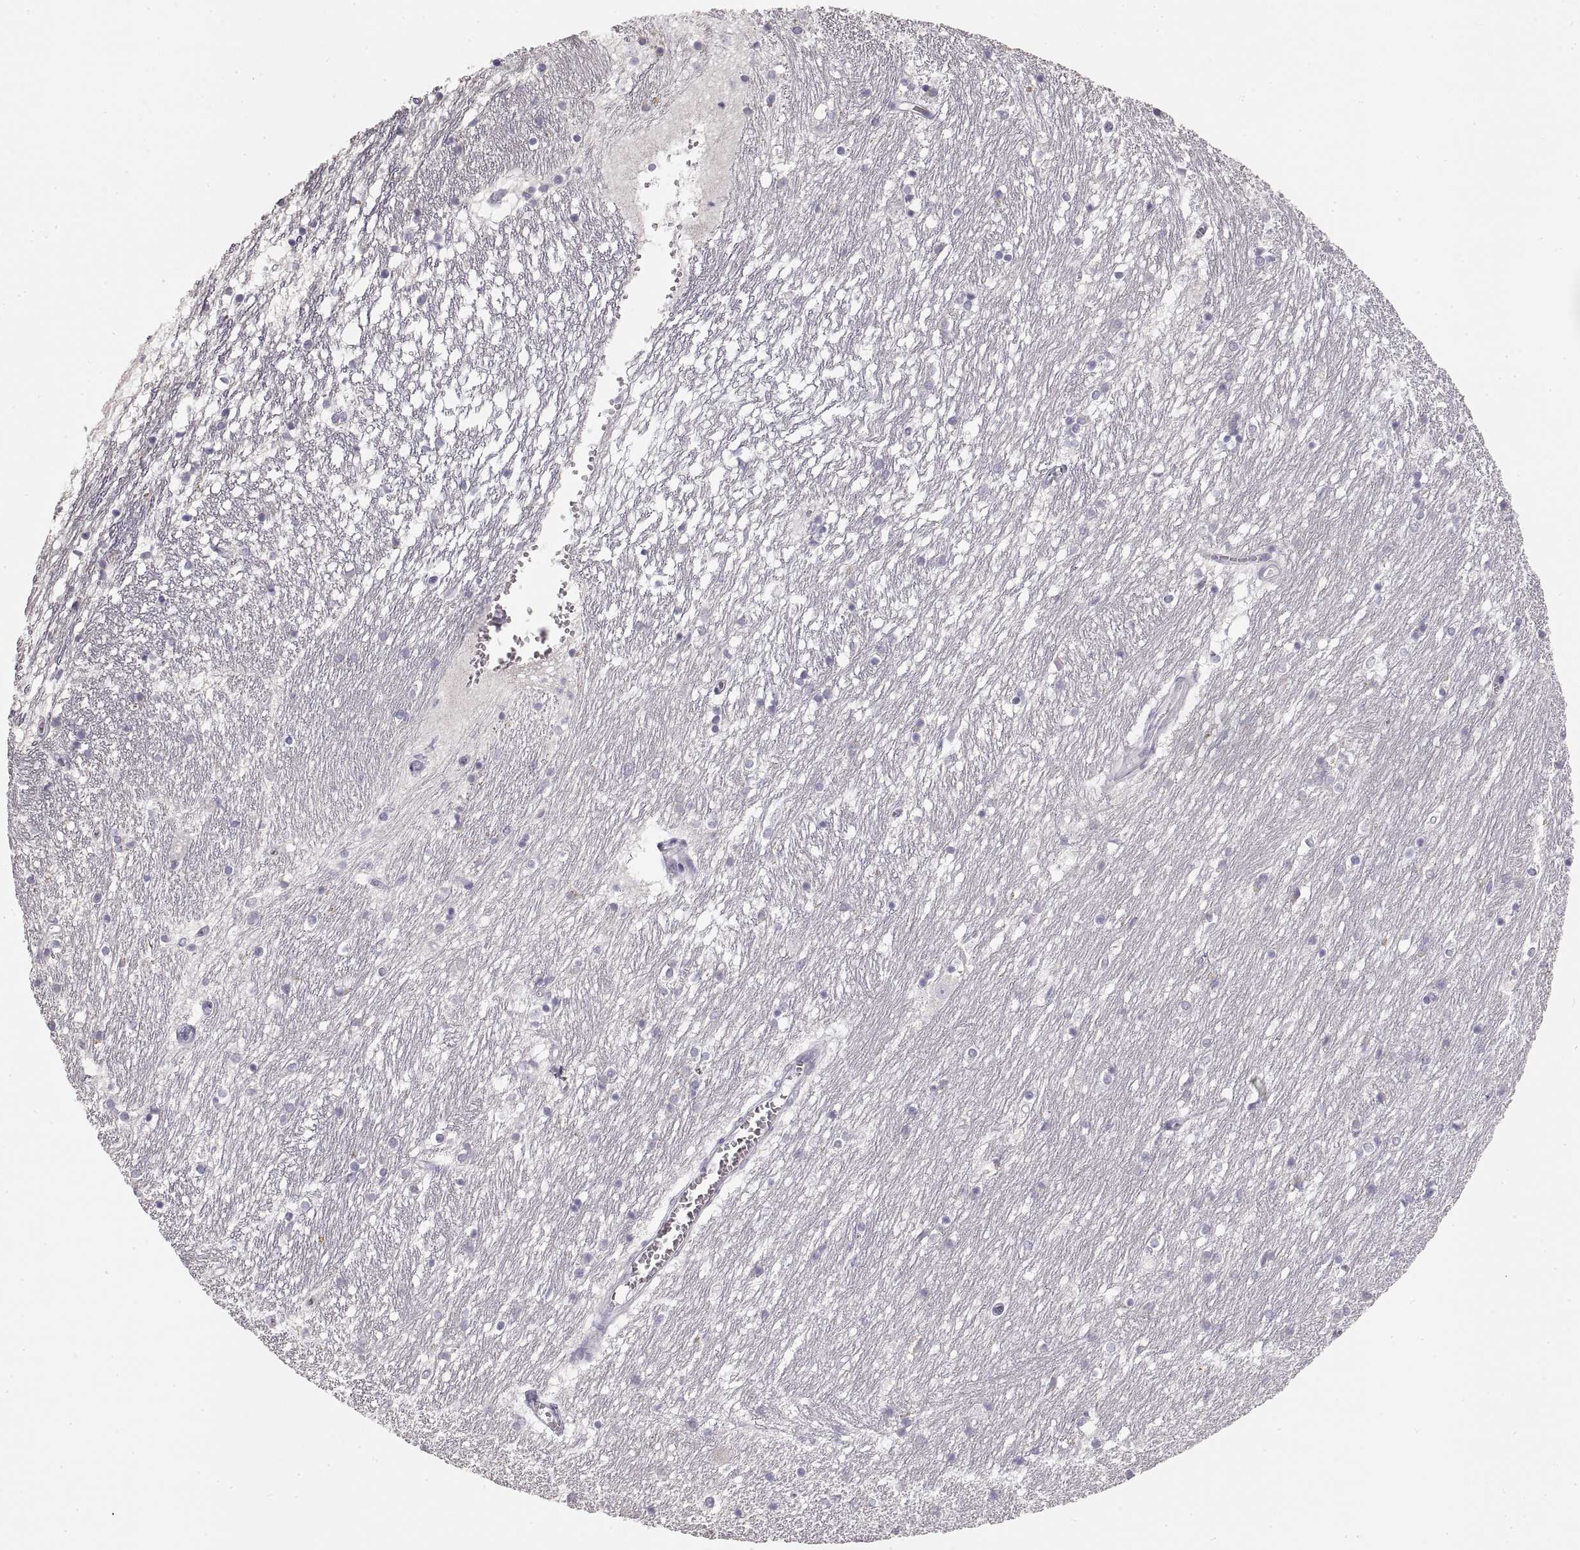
{"staining": {"intensity": "negative", "quantity": "none", "location": "none"}, "tissue": "caudate", "cell_type": "Glial cells", "image_type": "normal", "snomed": [{"axis": "morphology", "description": "Normal tissue, NOS"}, {"axis": "topography", "description": "Lateral ventricle wall"}], "caption": "IHC histopathology image of unremarkable human caudate stained for a protein (brown), which displays no expression in glial cells.", "gene": "ZP3", "patient": {"sex": "female", "age": 71}}